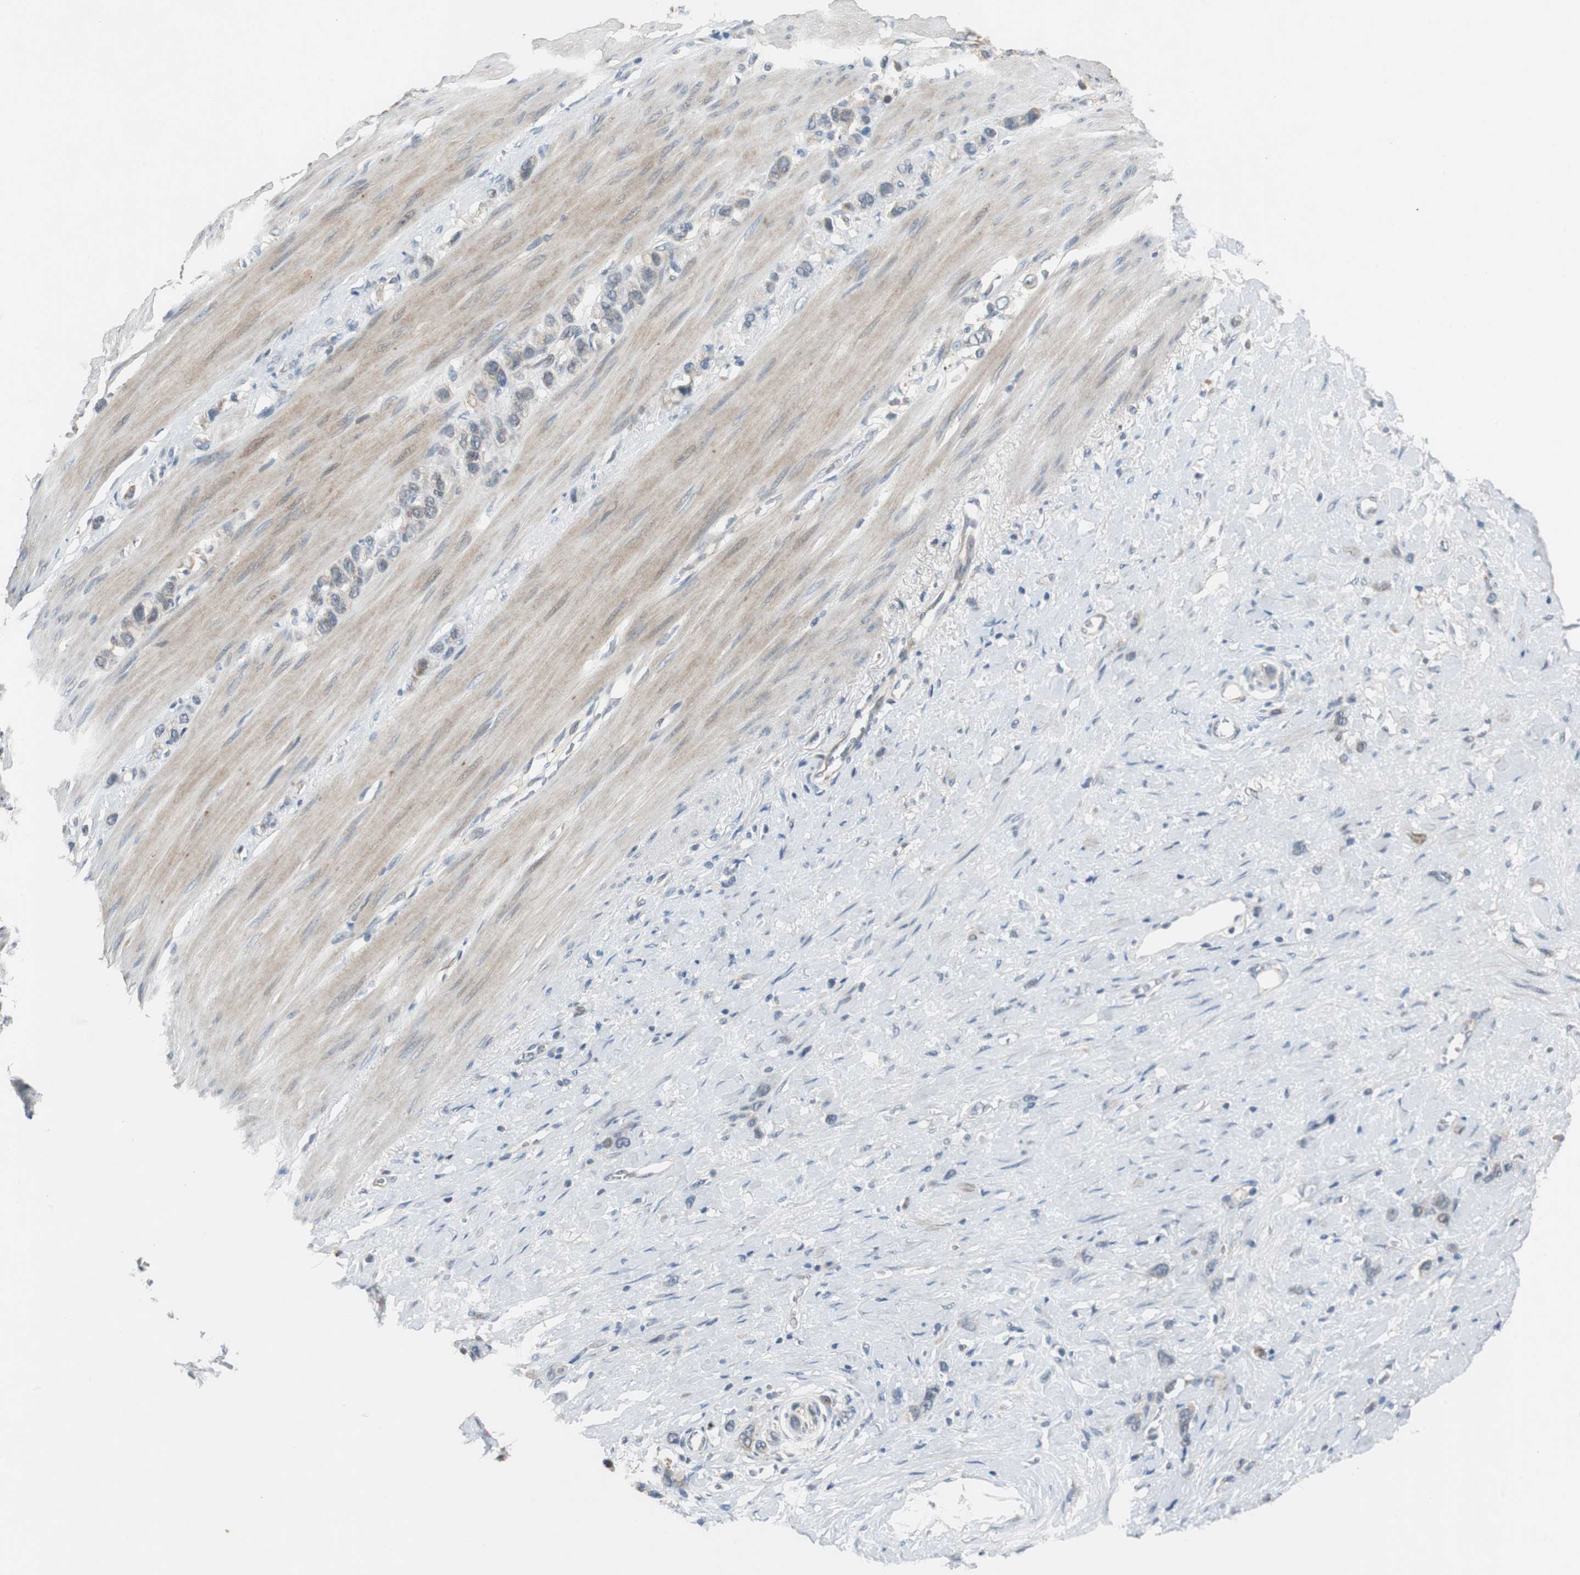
{"staining": {"intensity": "weak", "quantity": "25%-75%", "location": "cytoplasmic/membranous"}, "tissue": "stomach cancer", "cell_type": "Tumor cells", "image_type": "cancer", "snomed": [{"axis": "morphology", "description": "Normal tissue, NOS"}, {"axis": "morphology", "description": "Adenocarcinoma, NOS"}, {"axis": "morphology", "description": "Adenocarcinoma, High grade"}, {"axis": "topography", "description": "Stomach, upper"}, {"axis": "topography", "description": "Stomach"}], "caption": "Immunohistochemical staining of stomach adenocarcinoma shows low levels of weak cytoplasmic/membranous protein expression in approximately 25%-75% of tumor cells.", "gene": "MYT1", "patient": {"sex": "female", "age": 65}}